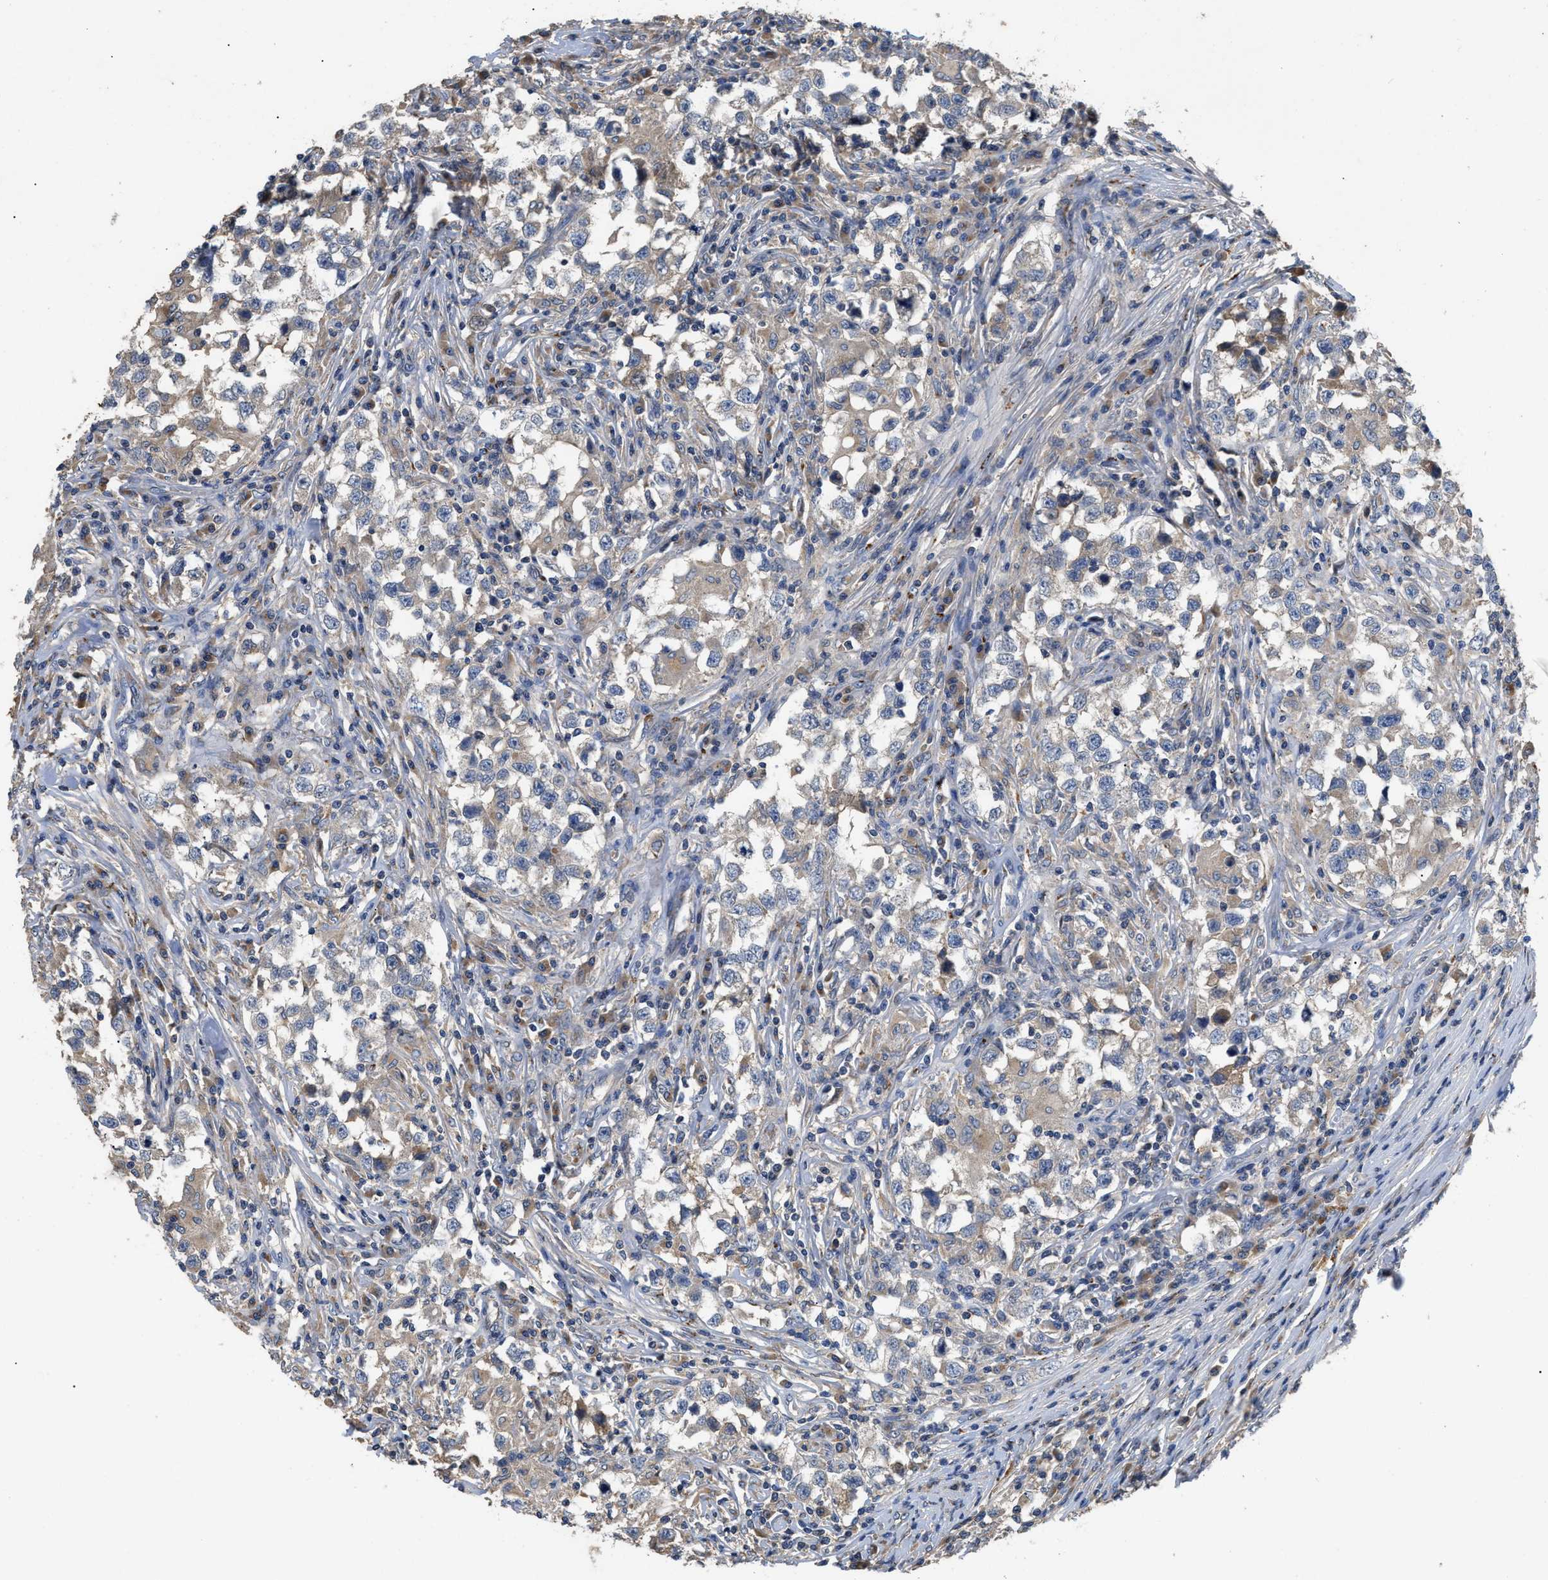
{"staining": {"intensity": "weak", "quantity": "<25%", "location": "cytoplasmic/membranous"}, "tissue": "testis cancer", "cell_type": "Tumor cells", "image_type": "cancer", "snomed": [{"axis": "morphology", "description": "Carcinoma, Embryonal, NOS"}, {"axis": "topography", "description": "Testis"}], "caption": "Embryonal carcinoma (testis) stained for a protein using immunohistochemistry (IHC) displays no staining tumor cells.", "gene": "SIK2", "patient": {"sex": "male", "age": 21}}